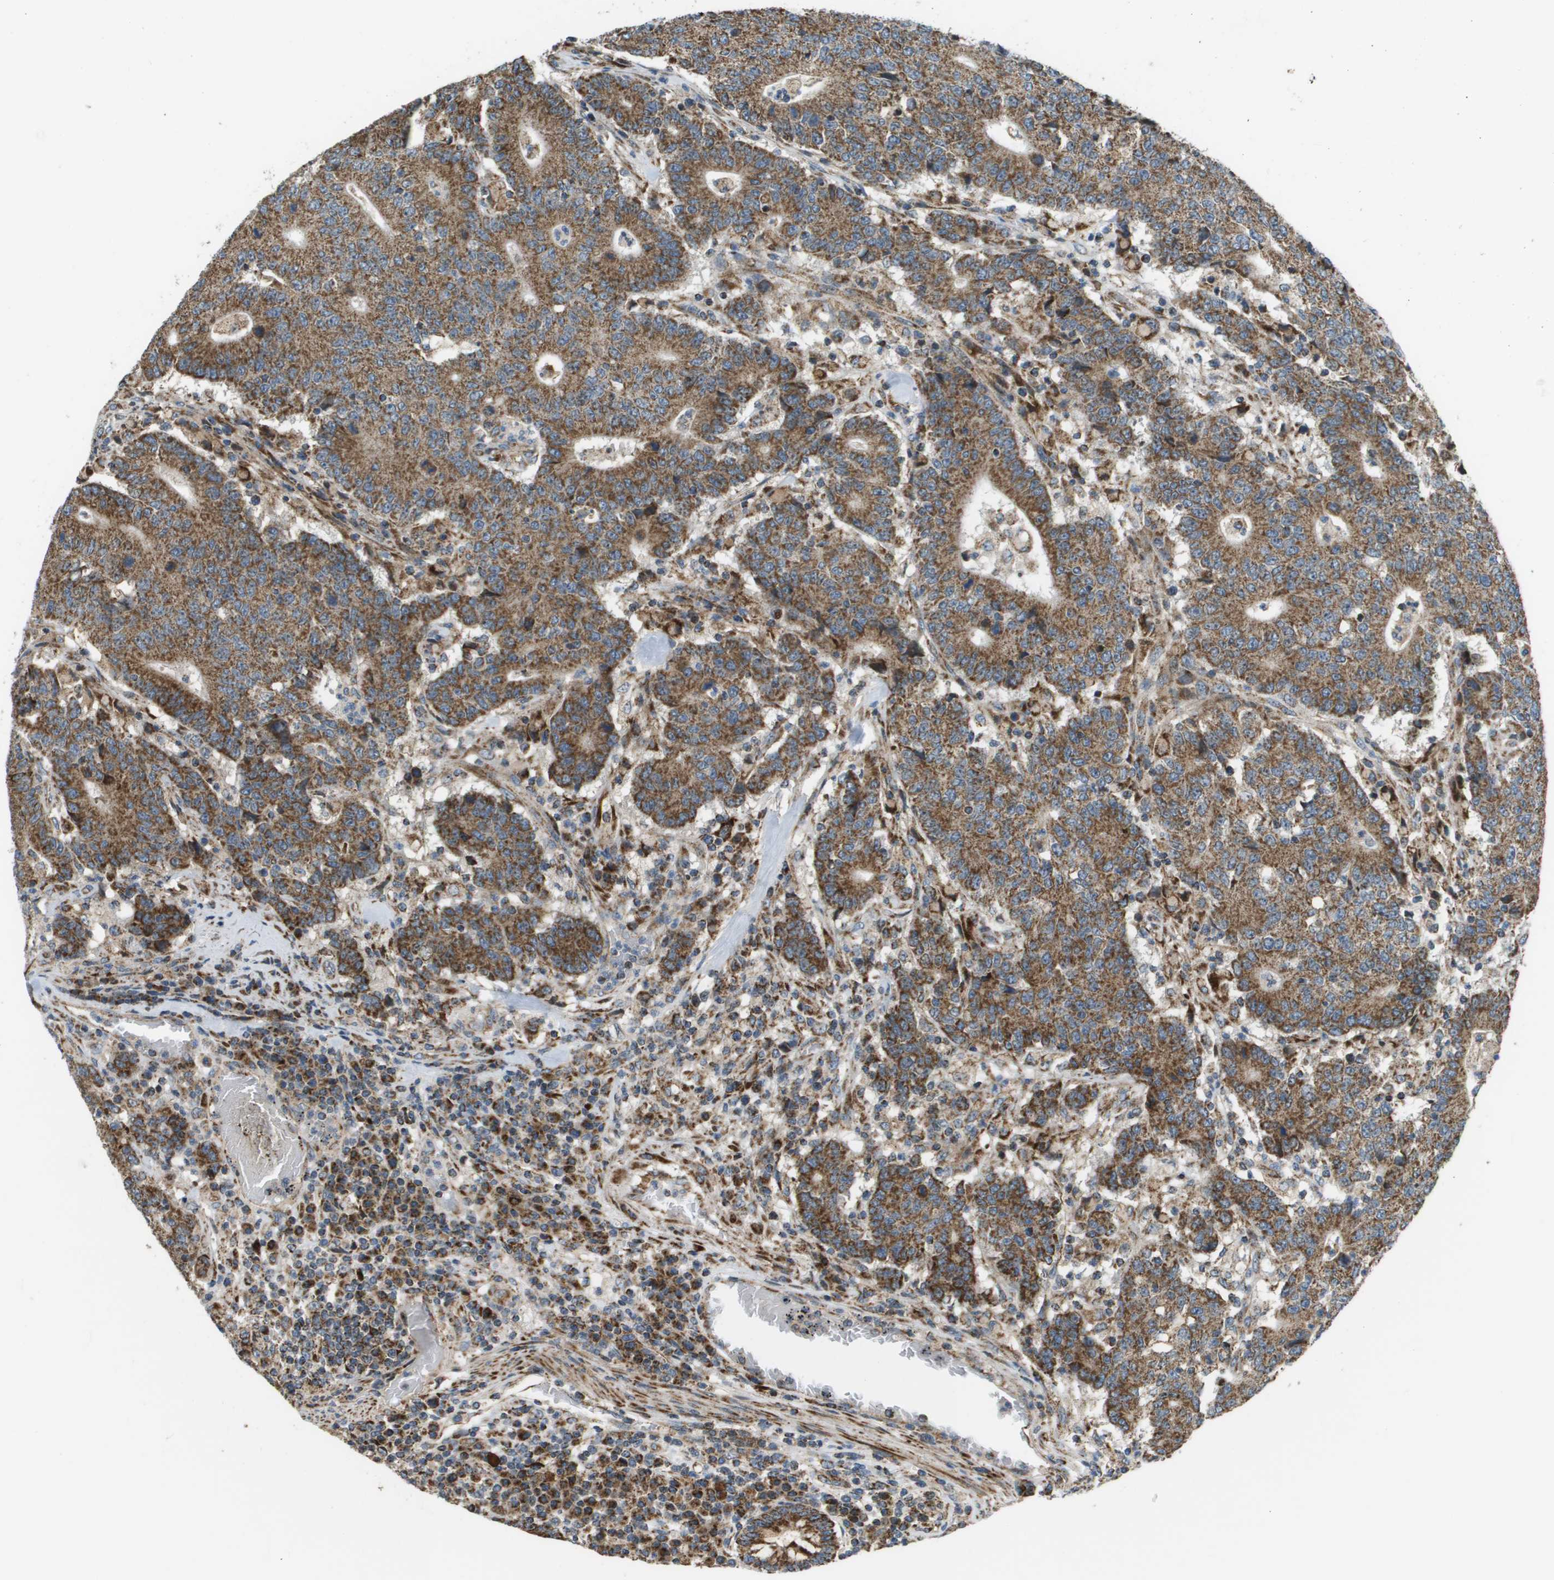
{"staining": {"intensity": "strong", "quantity": ">75%", "location": "cytoplasmic/membranous"}, "tissue": "colorectal cancer", "cell_type": "Tumor cells", "image_type": "cancer", "snomed": [{"axis": "morphology", "description": "Normal tissue, NOS"}, {"axis": "morphology", "description": "Adenocarcinoma, NOS"}, {"axis": "topography", "description": "Colon"}], "caption": "IHC of colorectal cancer demonstrates high levels of strong cytoplasmic/membranous expression in about >75% of tumor cells.", "gene": "NRK", "patient": {"sex": "female", "age": 75}}